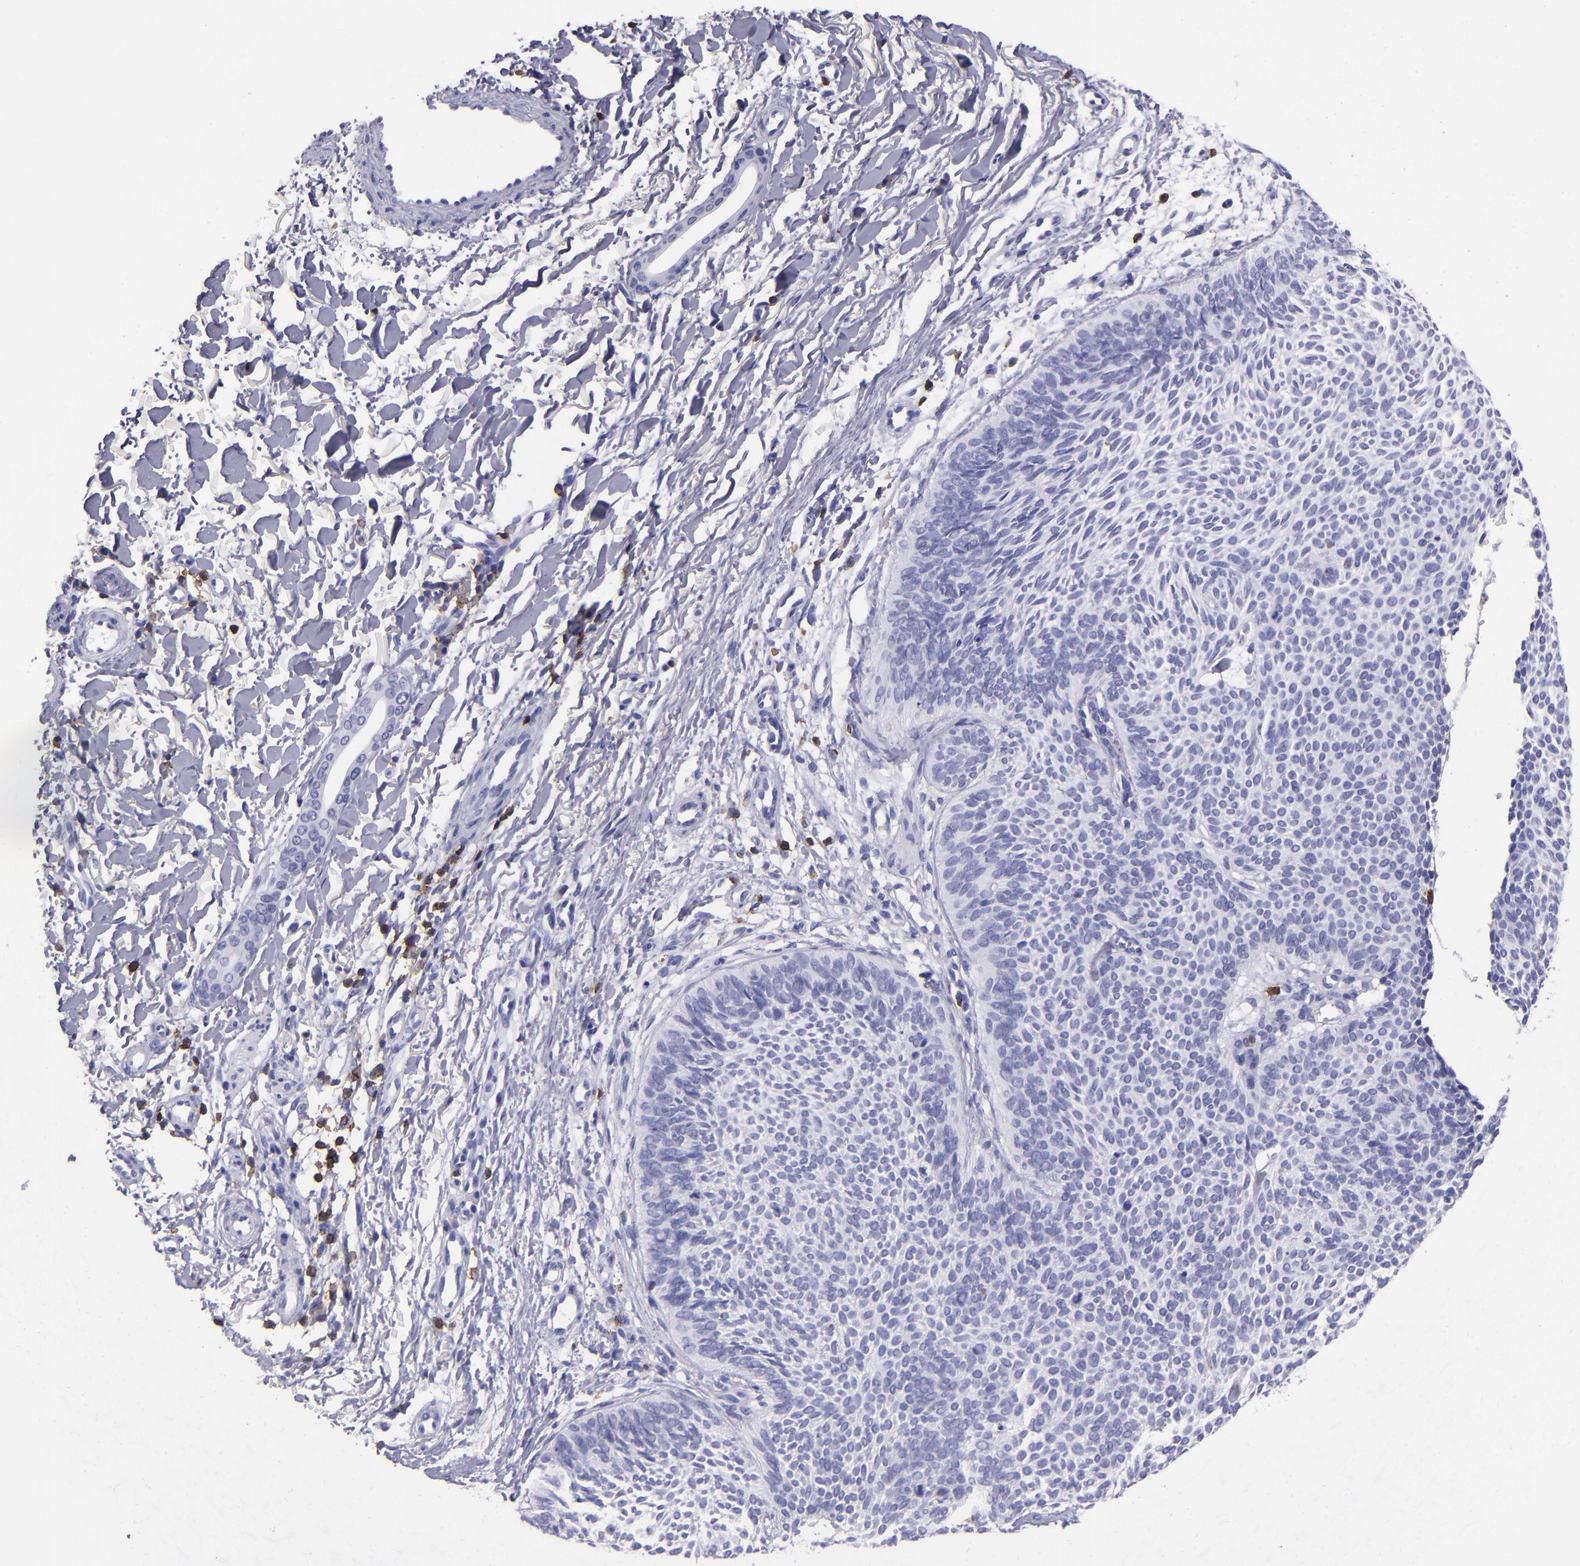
{"staining": {"intensity": "negative", "quantity": "none", "location": "none"}, "tissue": "skin cancer", "cell_type": "Tumor cells", "image_type": "cancer", "snomed": [{"axis": "morphology", "description": "Basal cell carcinoma"}, {"axis": "topography", "description": "Skin"}], "caption": "High magnification brightfield microscopy of skin cancer stained with DAB (brown) and counterstained with hematoxylin (blue): tumor cells show no significant positivity.", "gene": "ICAM3", "patient": {"sex": "male", "age": 84}}